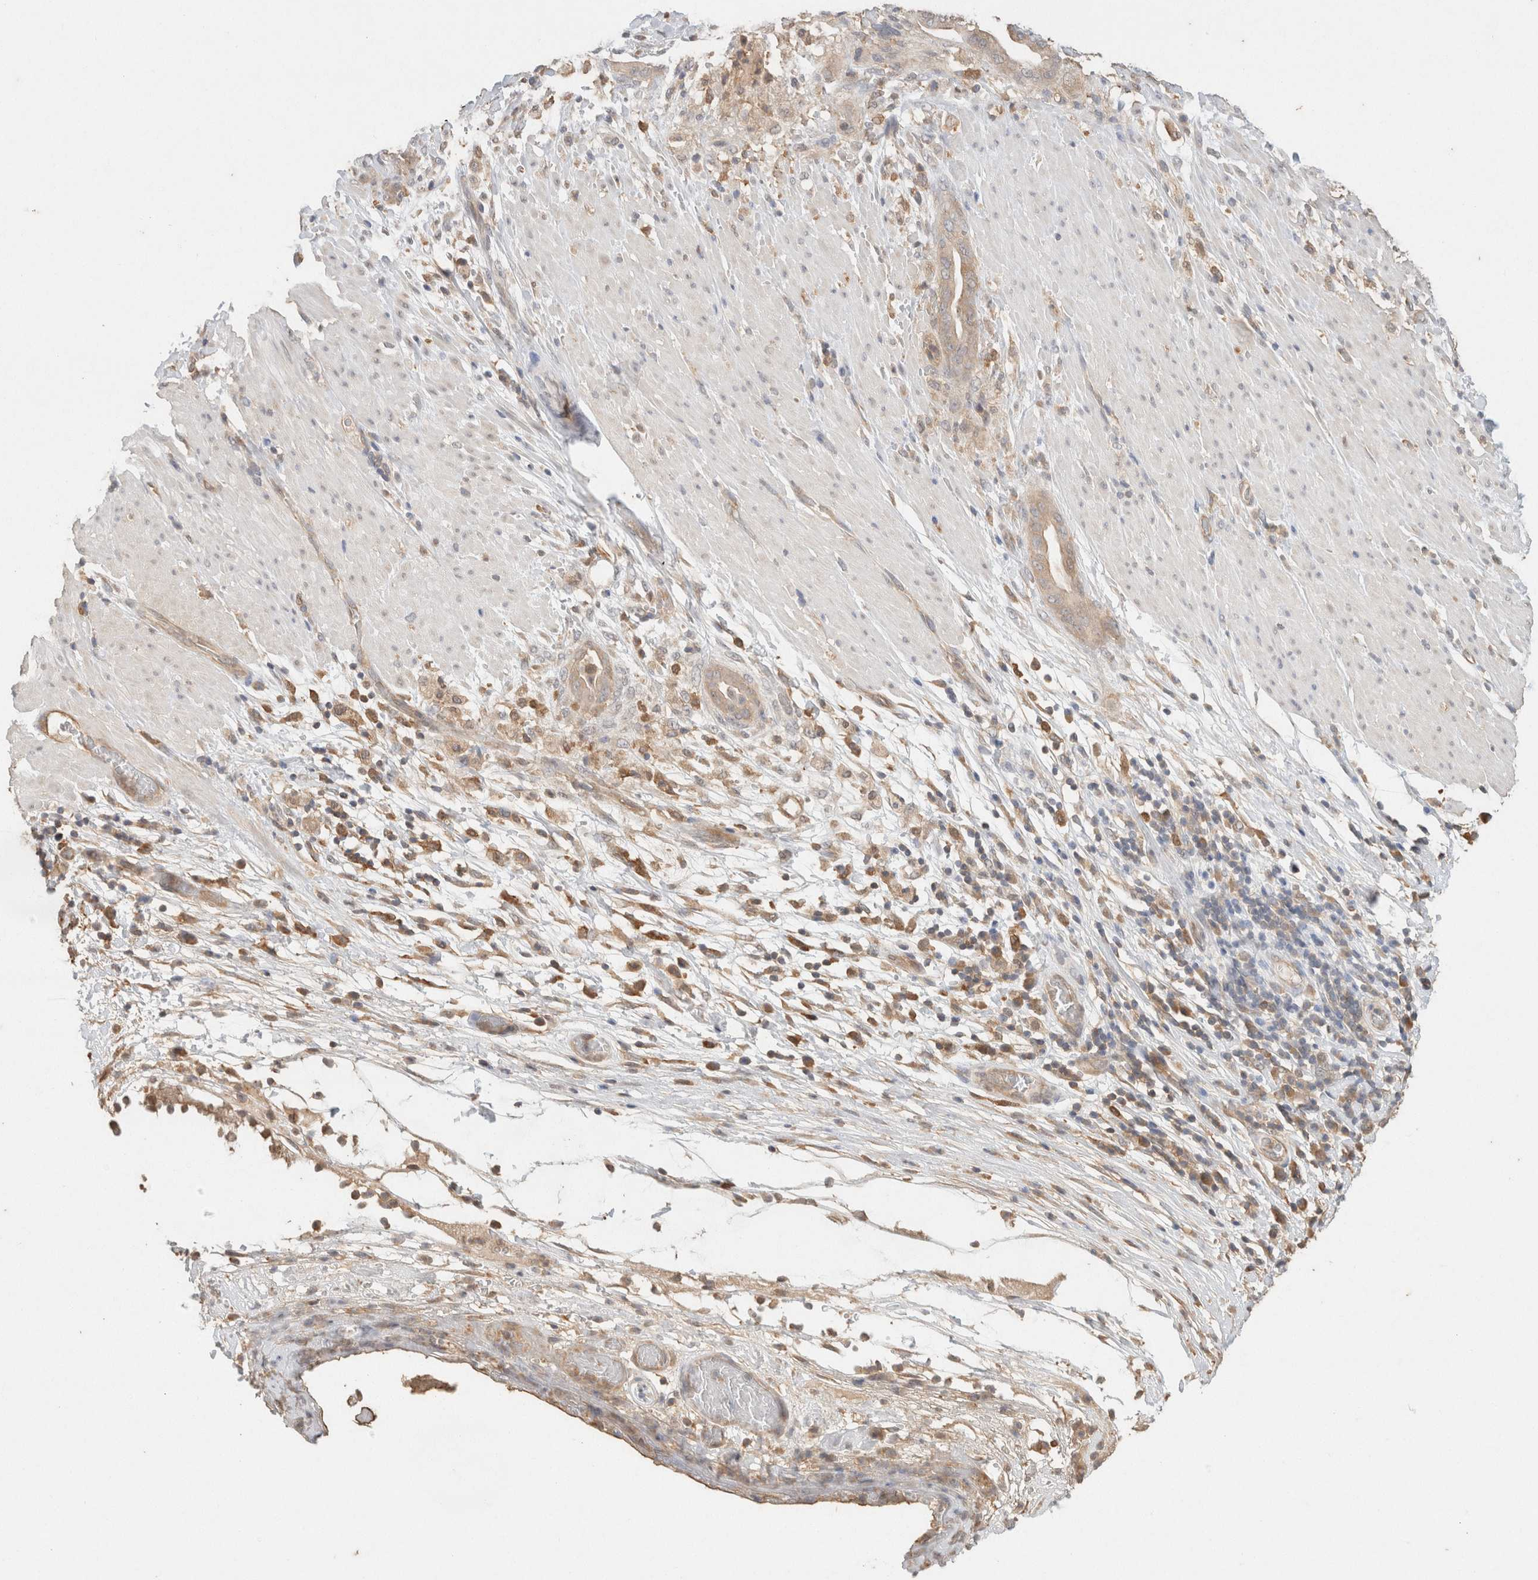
{"staining": {"intensity": "weak", "quantity": ">75%", "location": "cytoplasmic/membranous"}, "tissue": "pancreatic cancer", "cell_type": "Tumor cells", "image_type": "cancer", "snomed": [{"axis": "morphology", "description": "Adenocarcinoma, NOS"}, {"axis": "topography", "description": "Pancreas"}], "caption": "A low amount of weak cytoplasmic/membranous expression is present in approximately >75% of tumor cells in adenocarcinoma (pancreatic) tissue. (DAB (3,3'-diaminobenzidine) = brown stain, brightfield microscopy at high magnification).", "gene": "YWHAH", "patient": {"sex": "male", "age": 63}}